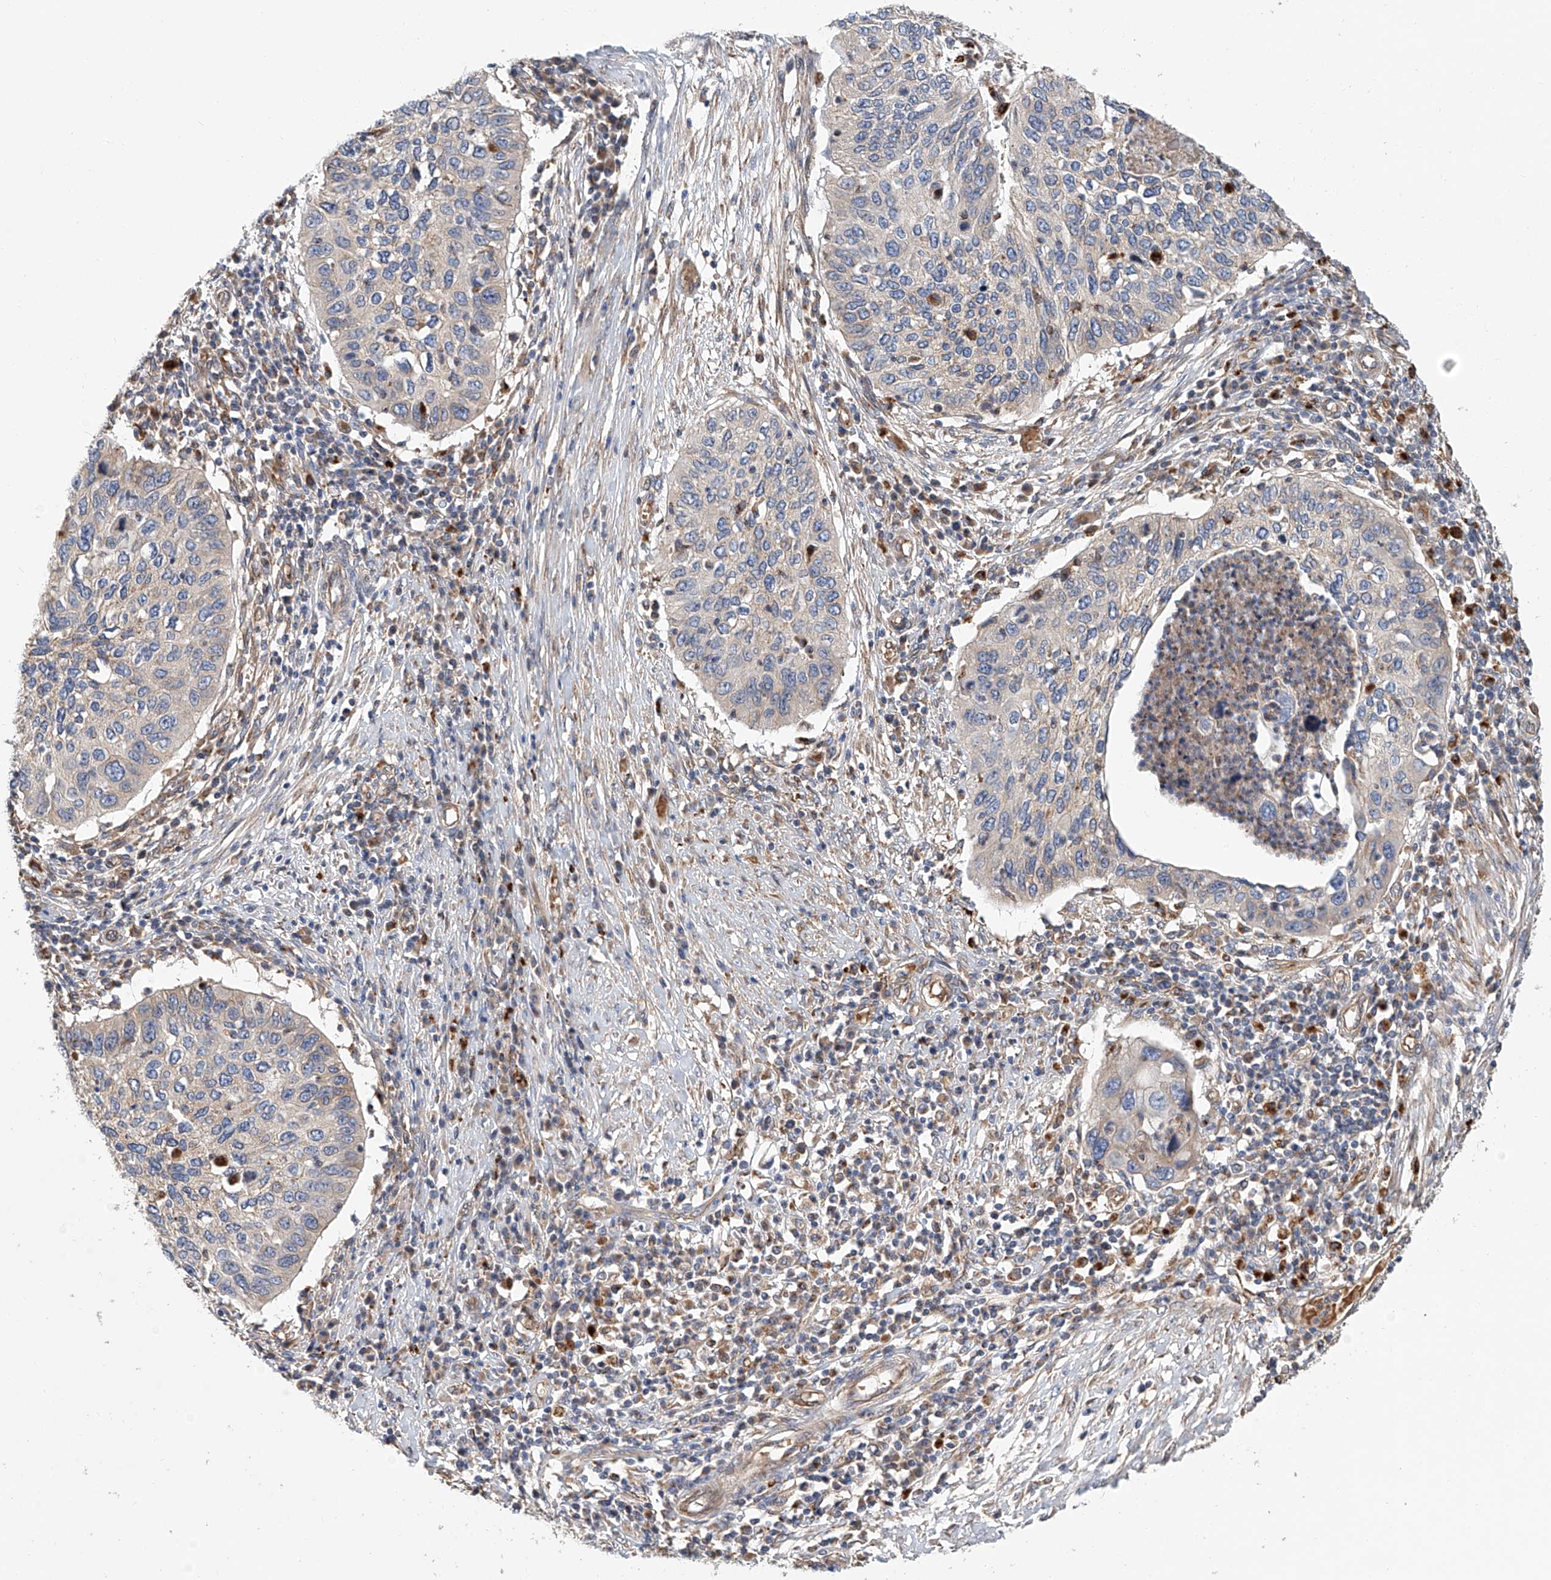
{"staining": {"intensity": "negative", "quantity": "none", "location": "none"}, "tissue": "cervical cancer", "cell_type": "Tumor cells", "image_type": "cancer", "snomed": [{"axis": "morphology", "description": "Squamous cell carcinoma, NOS"}, {"axis": "topography", "description": "Cervix"}], "caption": "This is an immunohistochemistry (IHC) micrograph of squamous cell carcinoma (cervical). There is no expression in tumor cells.", "gene": "HGSNAT", "patient": {"sex": "female", "age": 38}}